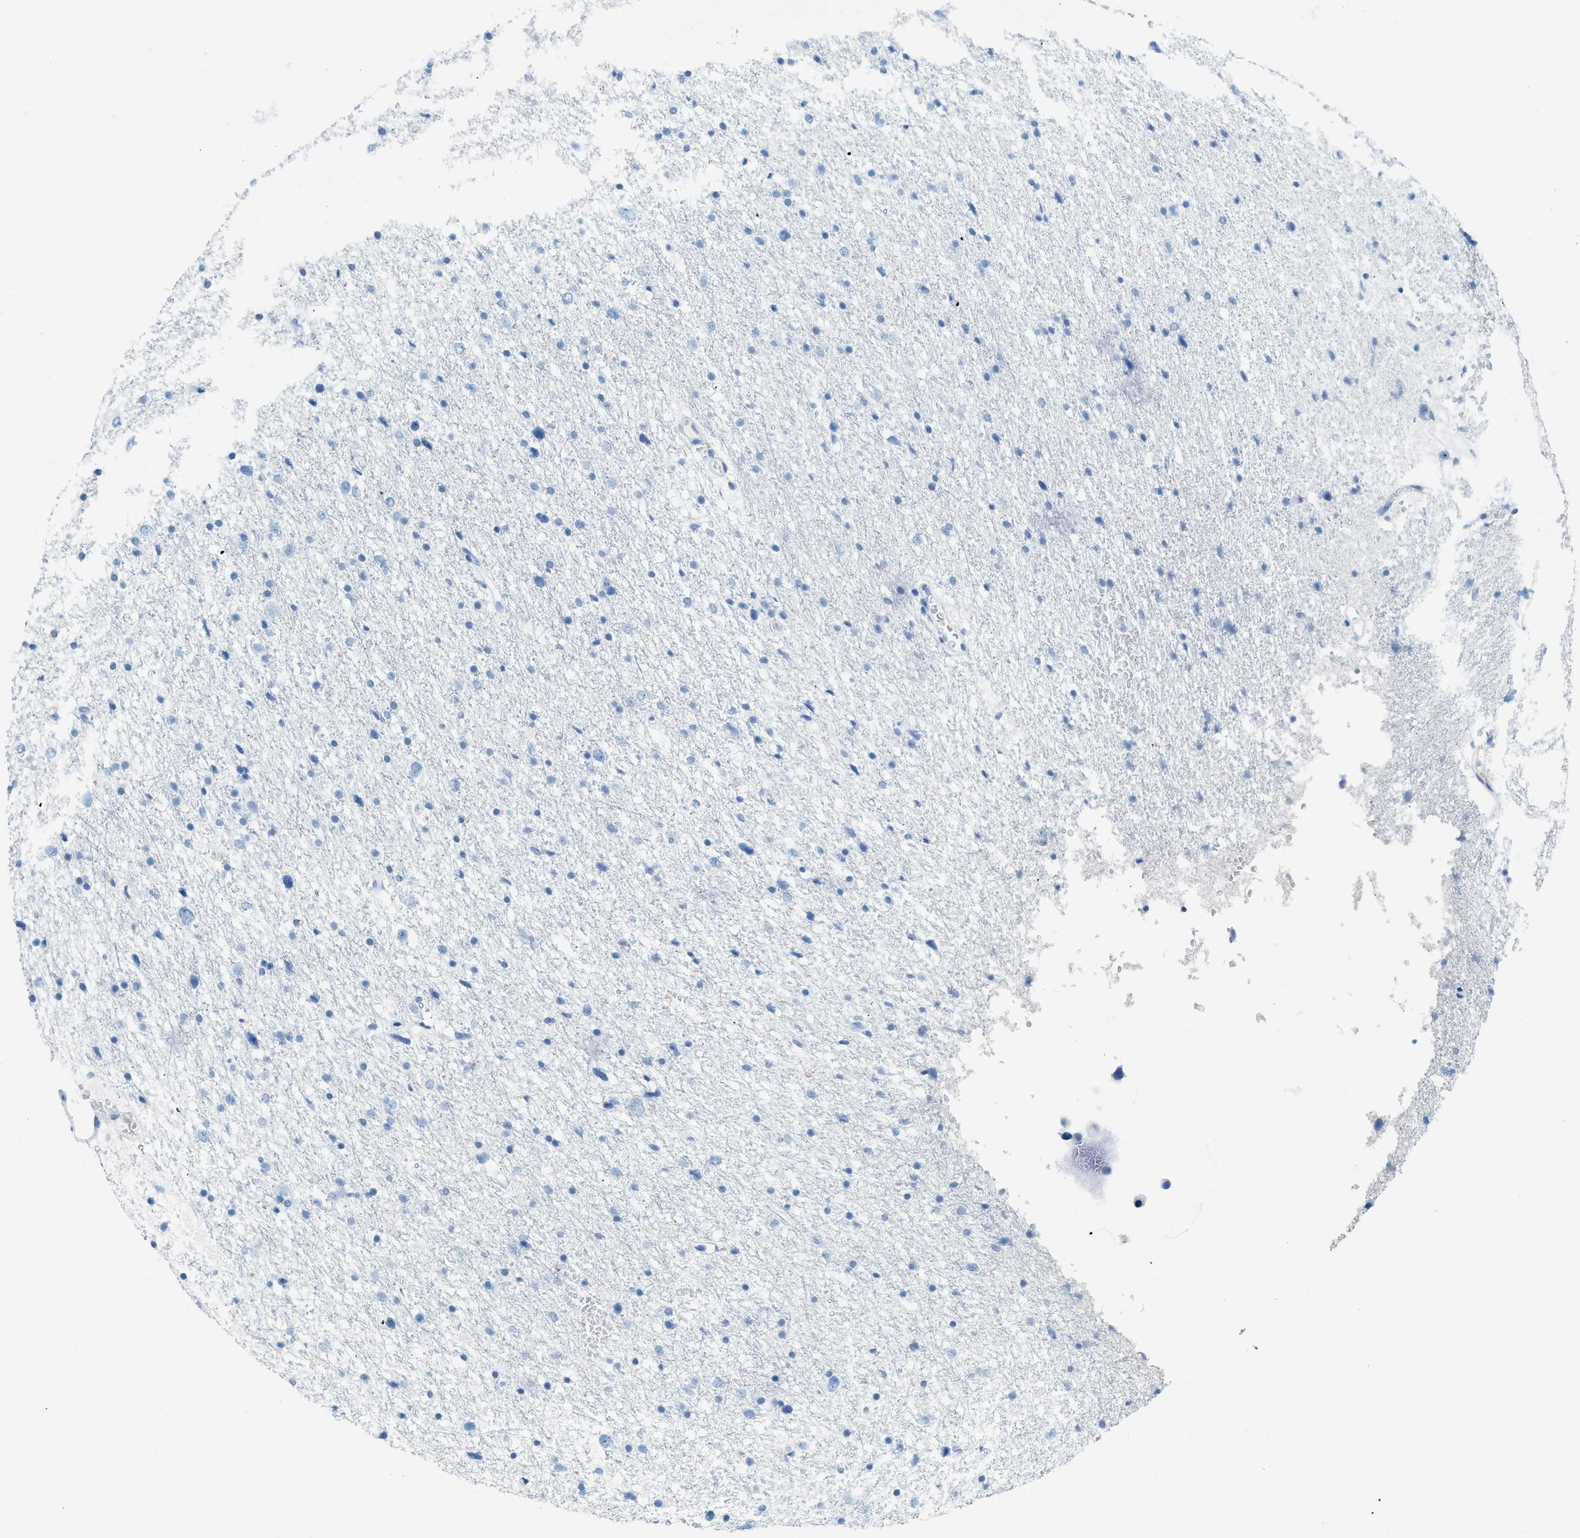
{"staining": {"intensity": "negative", "quantity": "none", "location": "none"}, "tissue": "glioma", "cell_type": "Tumor cells", "image_type": "cancer", "snomed": [{"axis": "morphology", "description": "Glioma, malignant, Low grade"}, {"axis": "topography", "description": "Brain"}], "caption": "Human glioma stained for a protein using immunohistochemistry (IHC) reveals no expression in tumor cells.", "gene": "HHATL", "patient": {"sex": "female", "age": 37}}